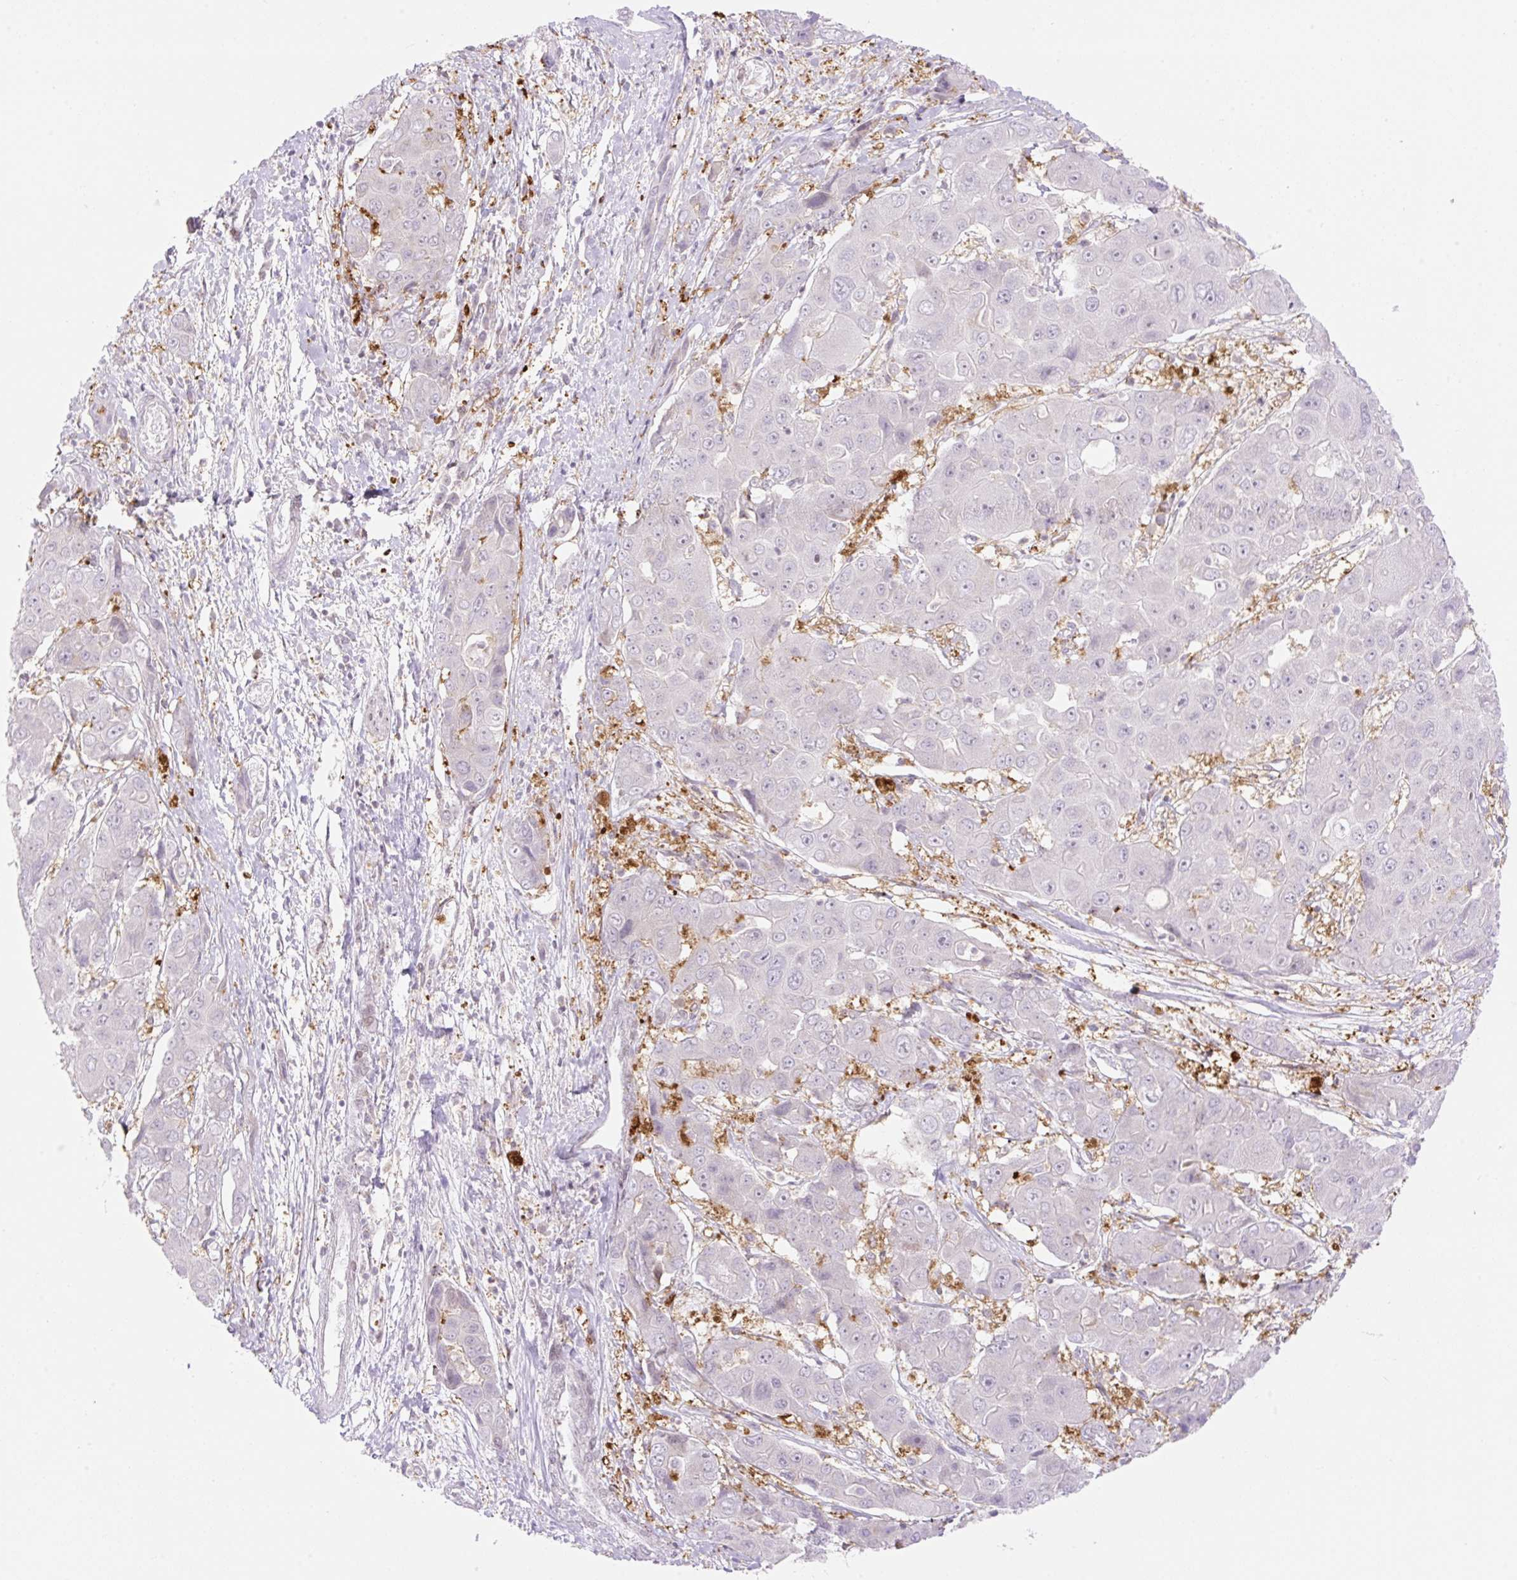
{"staining": {"intensity": "negative", "quantity": "none", "location": "none"}, "tissue": "liver cancer", "cell_type": "Tumor cells", "image_type": "cancer", "snomed": [{"axis": "morphology", "description": "Cholangiocarcinoma"}, {"axis": "topography", "description": "Liver"}], "caption": "Liver cholangiocarcinoma was stained to show a protein in brown. There is no significant positivity in tumor cells.", "gene": "ZFP41", "patient": {"sex": "male", "age": 67}}